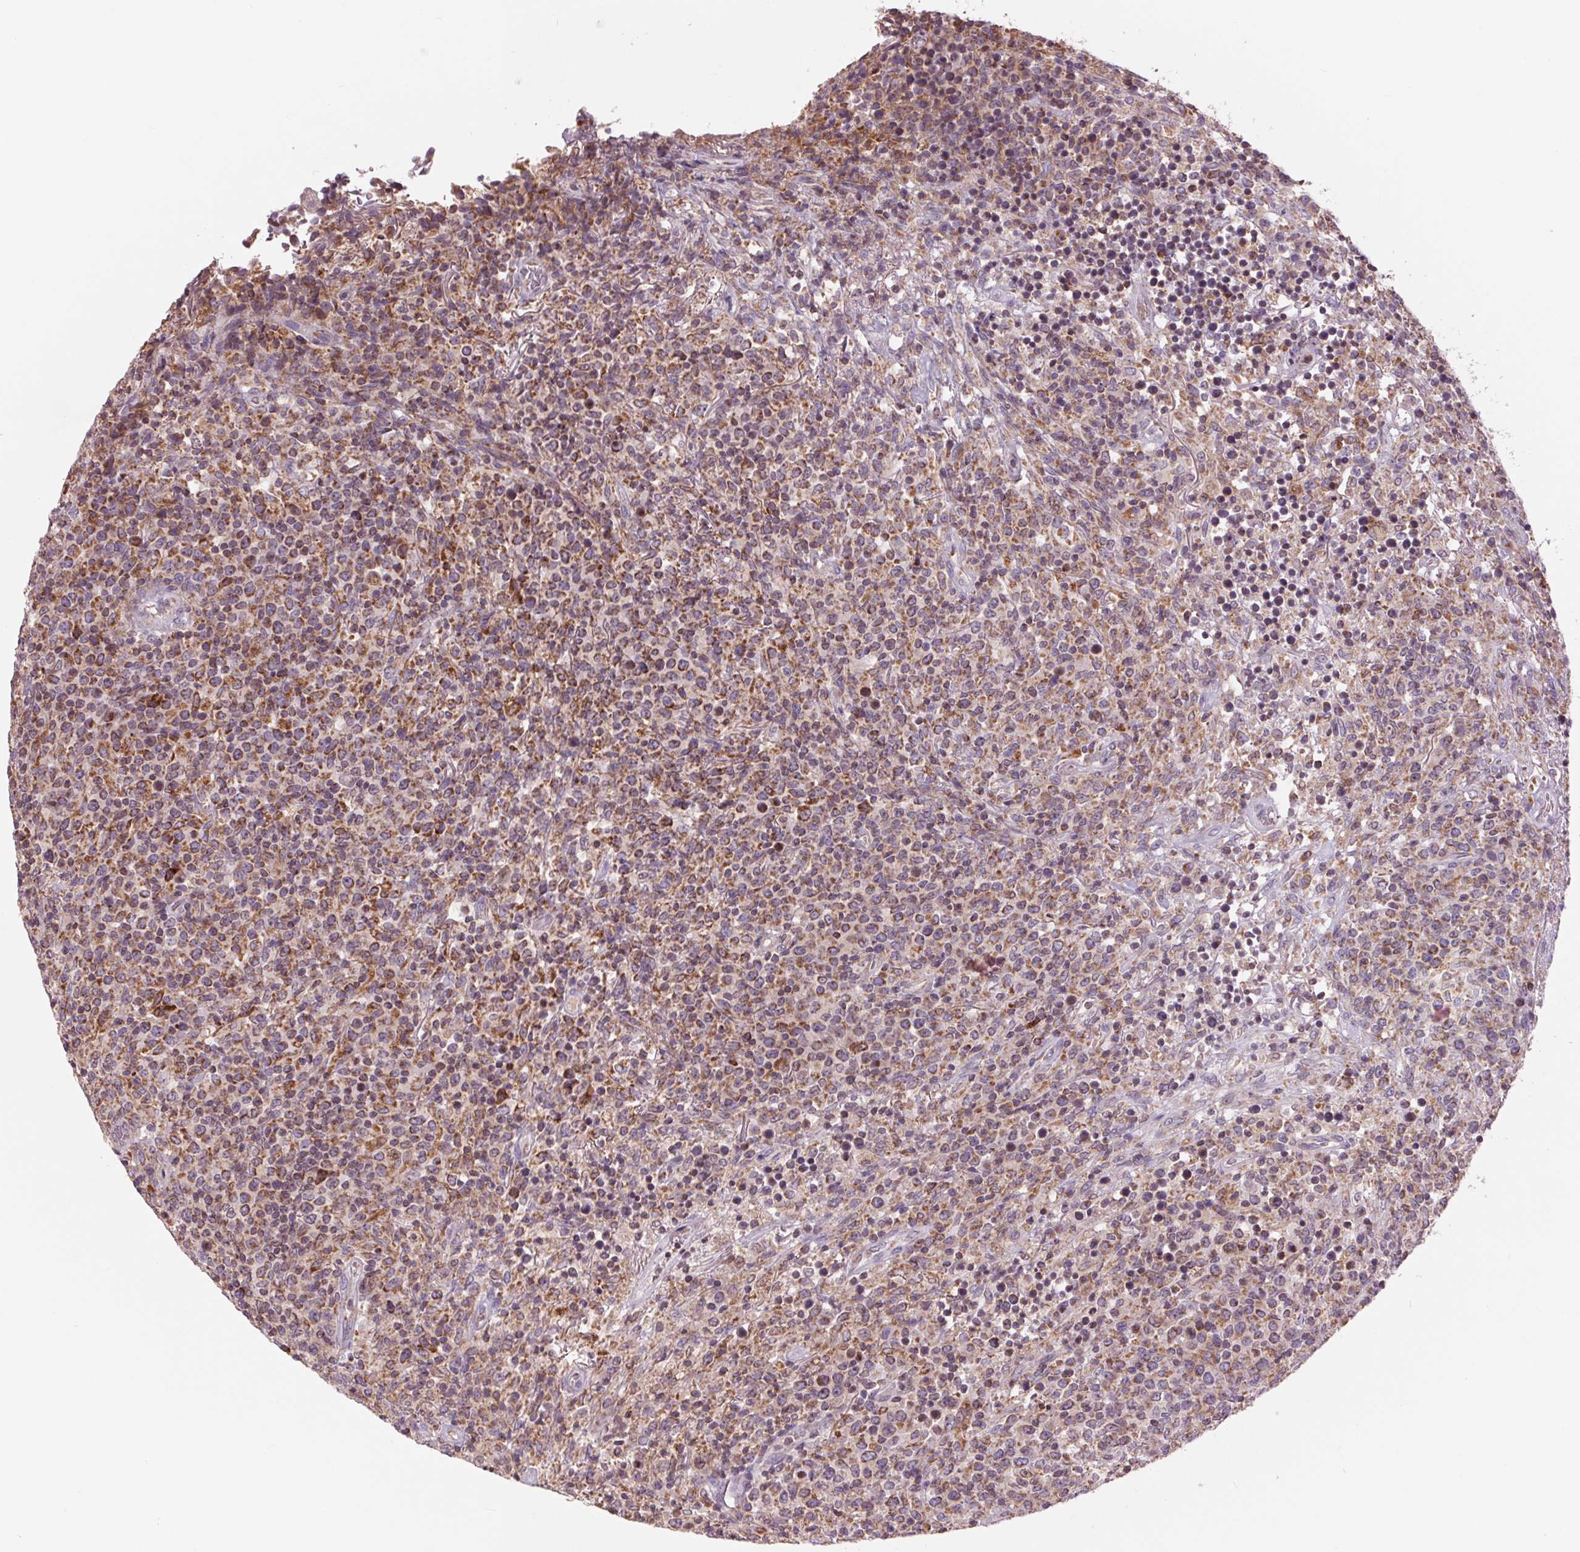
{"staining": {"intensity": "moderate", "quantity": "25%-75%", "location": "cytoplasmic/membranous"}, "tissue": "lymphoma", "cell_type": "Tumor cells", "image_type": "cancer", "snomed": [{"axis": "morphology", "description": "Malignant lymphoma, non-Hodgkin's type, High grade"}, {"axis": "topography", "description": "Lung"}], "caption": "High-magnification brightfield microscopy of lymphoma stained with DAB (brown) and counterstained with hematoxylin (blue). tumor cells exhibit moderate cytoplasmic/membranous expression is seen in approximately25%-75% of cells.", "gene": "COX6A1", "patient": {"sex": "male", "age": 79}}